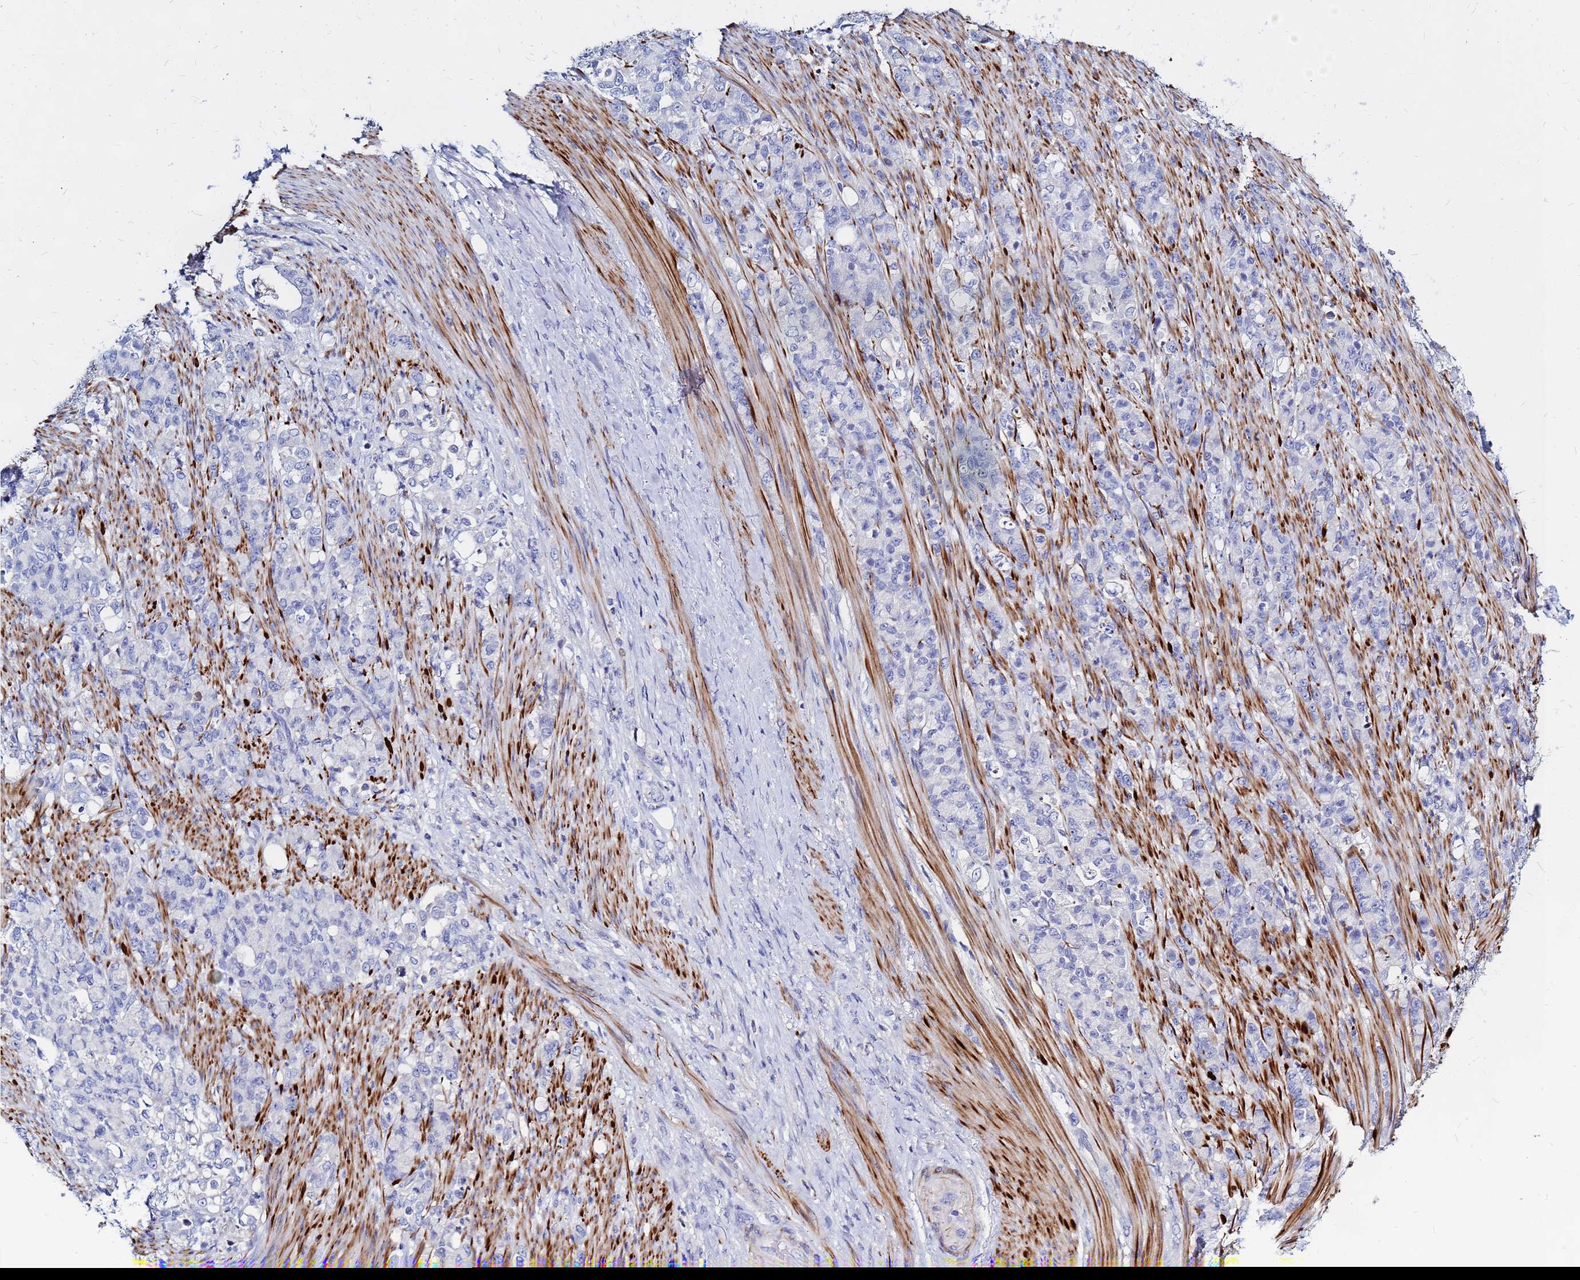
{"staining": {"intensity": "negative", "quantity": "none", "location": "none"}, "tissue": "stomach cancer", "cell_type": "Tumor cells", "image_type": "cancer", "snomed": [{"axis": "morphology", "description": "Normal tissue, NOS"}, {"axis": "morphology", "description": "Adenocarcinoma, NOS"}, {"axis": "topography", "description": "Stomach"}], "caption": "Immunohistochemistry micrograph of human stomach adenocarcinoma stained for a protein (brown), which reveals no positivity in tumor cells.", "gene": "ZNF552", "patient": {"sex": "female", "age": 79}}